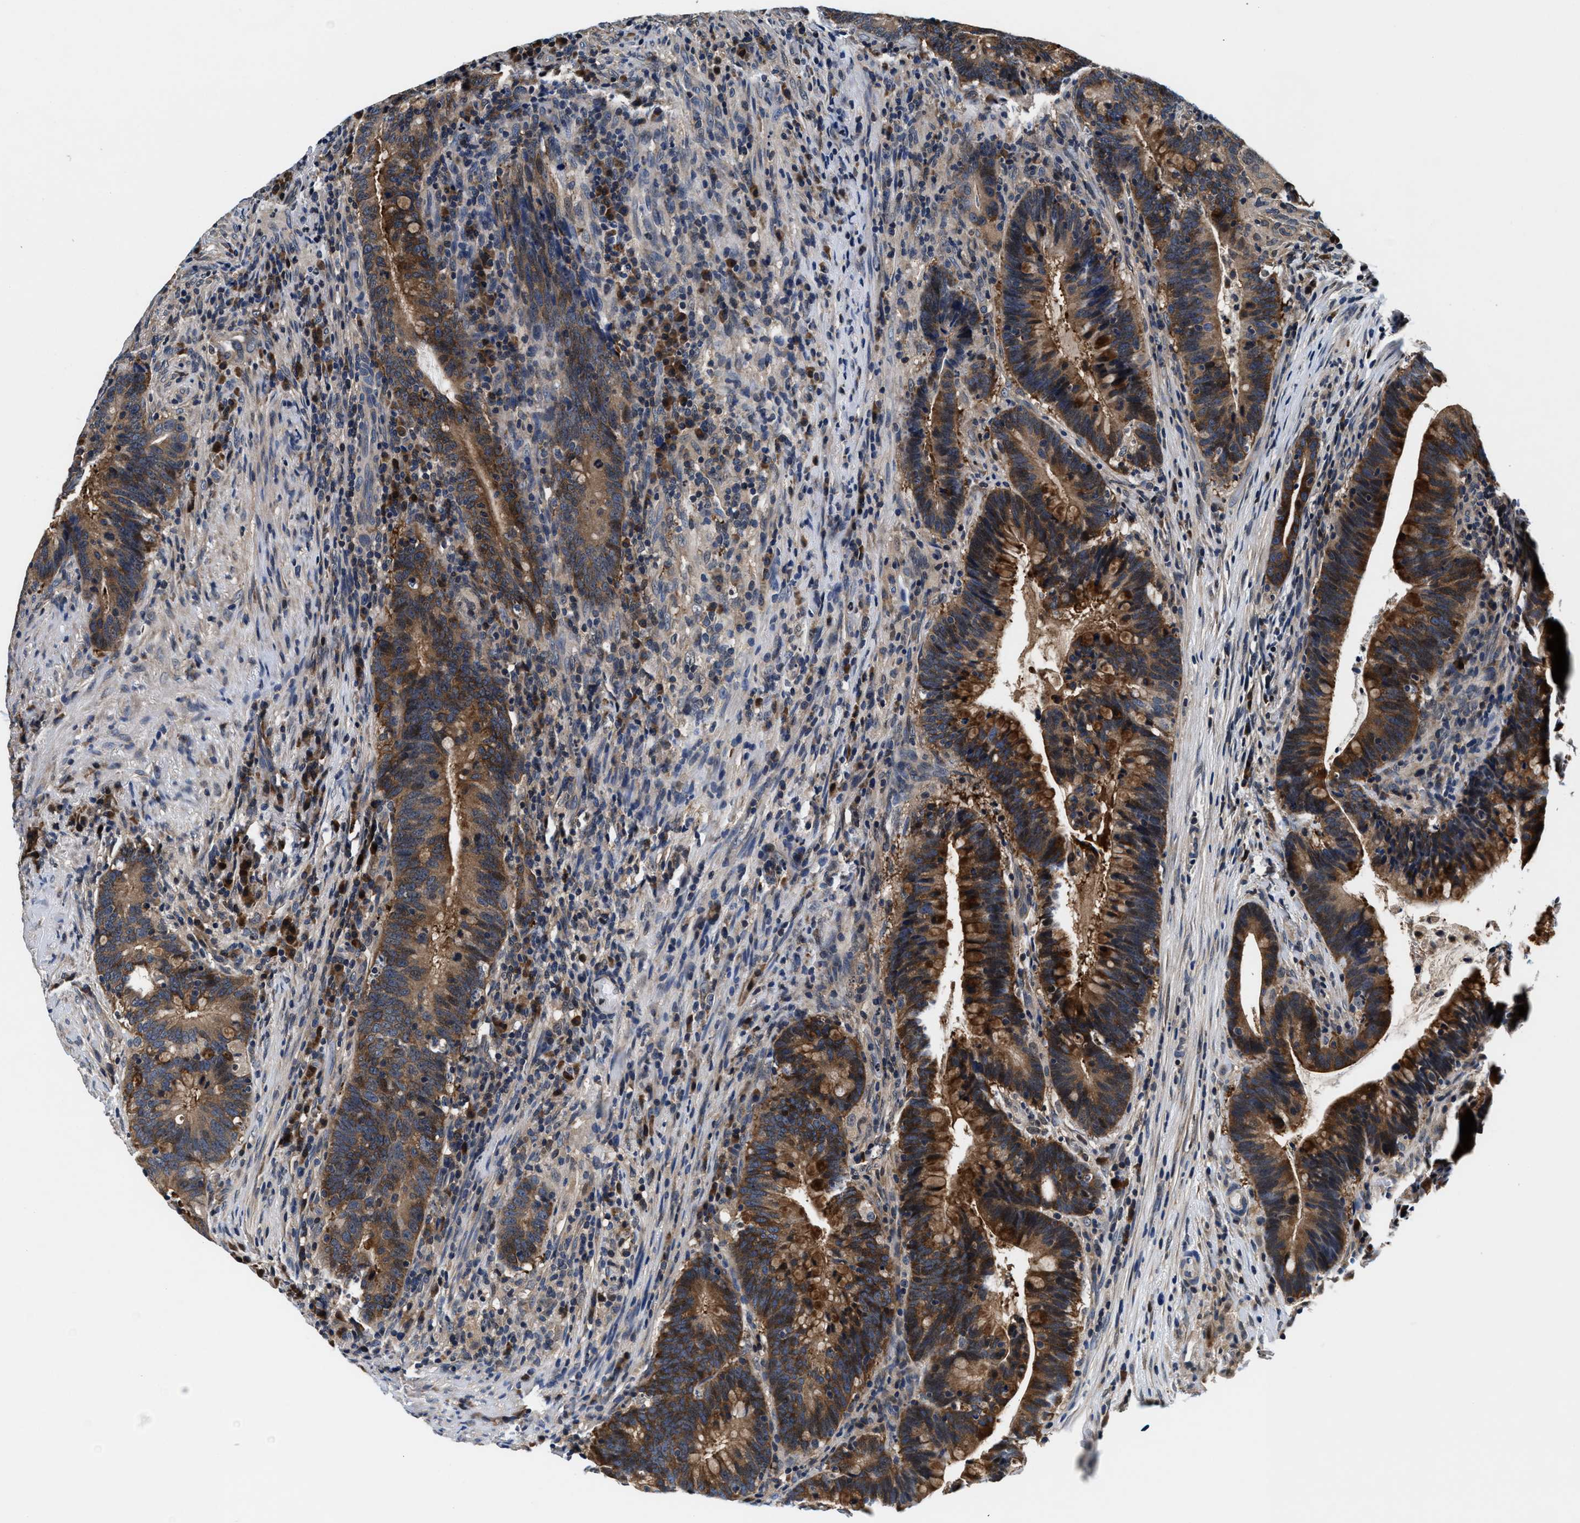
{"staining": {"intensity": "strong", "quantity": "25%-75%", "location": "cytoplasmic/membranous"}, "tissue": "colorectal cancer", "cell_type": "Tumor cells", "image_type": "cancer", "snomed": [{"axis": "morphology", "description": "Adenocarcinoma, NOS"}, {"axis": "topography", "description": "Colon"}], "caption": "This photomicrograph reveals colorectal adenocarcinoma stained with IHC to label a protein in brown. The cytoplasmic/membranous of tumor cells show strong positivity for the protein. Nuclei are counter-stained blue.", "gene": "PHPT1", "patient": {"sex": "female", "age": 66}}